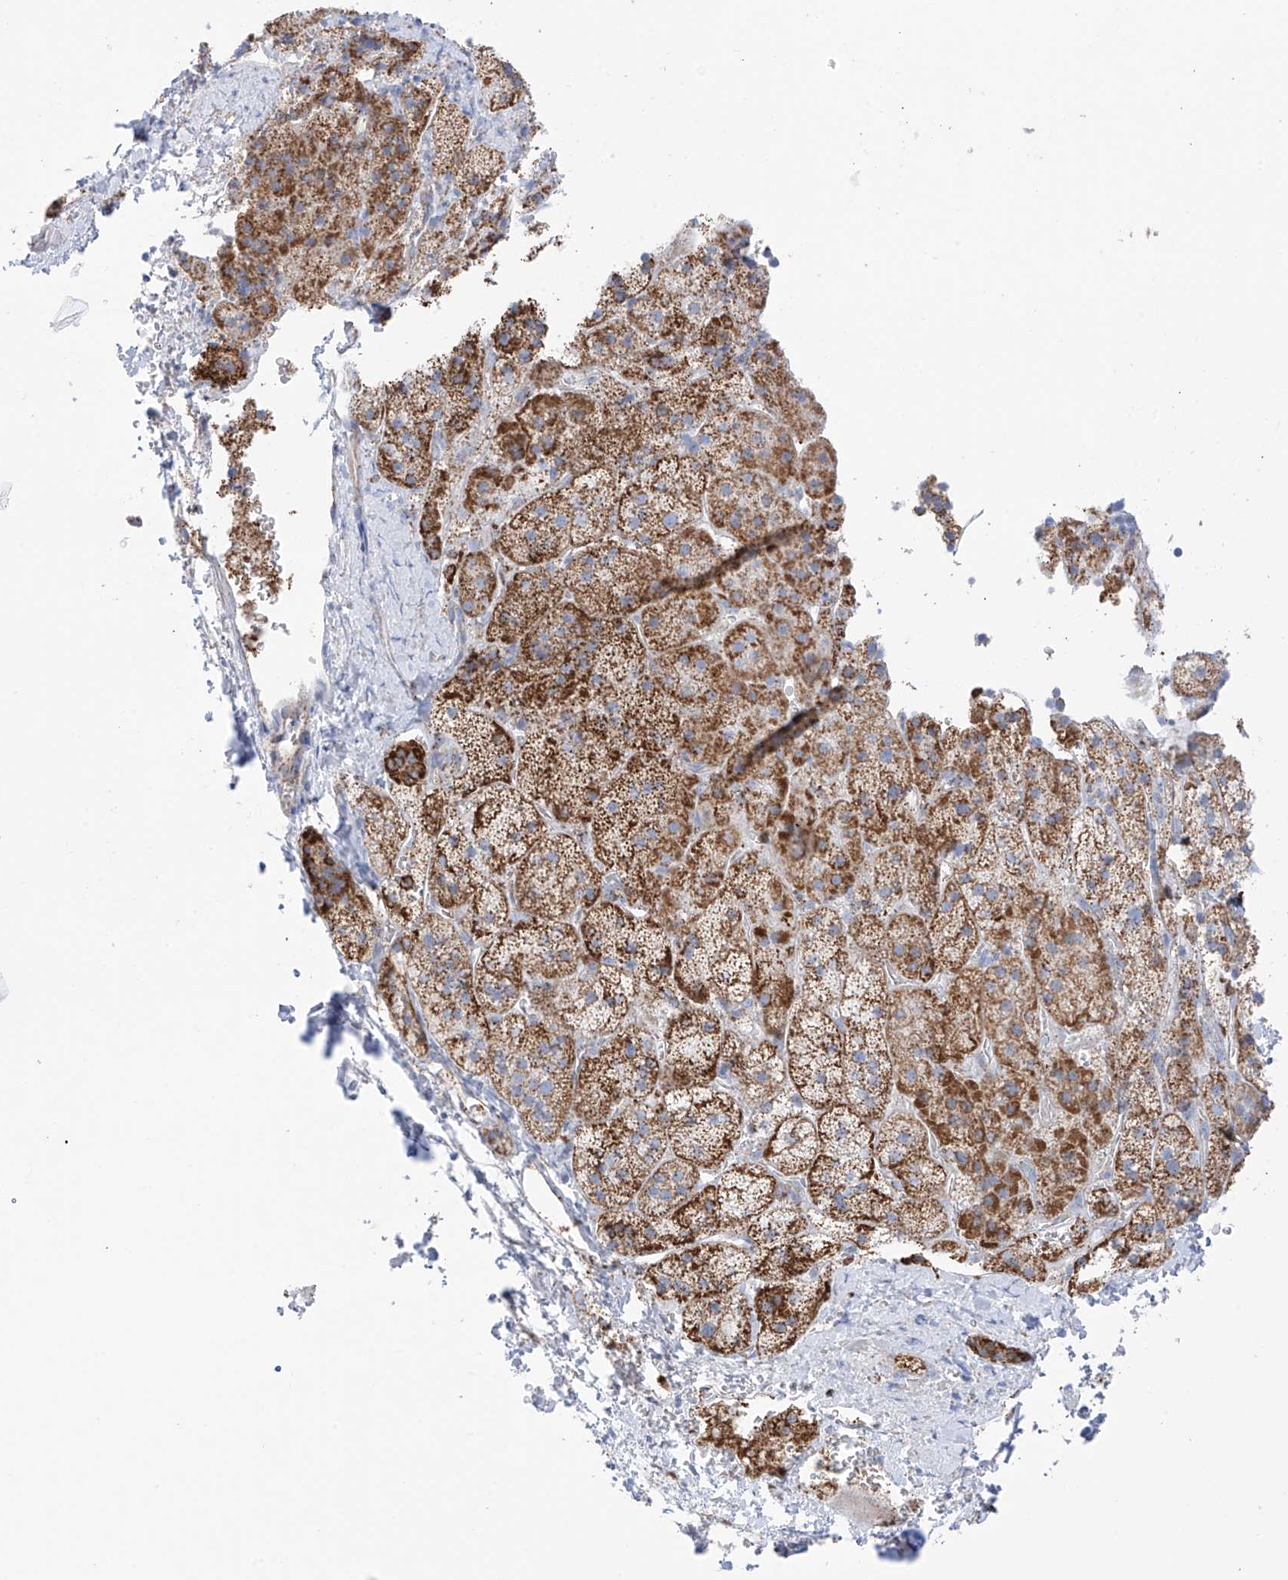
{"staining": {"intensity": "strong", "quantity": "25%-75%", "location": "cytoplasmic/membranous"}, "tissue": "adrenal gland", "cell_type": "Glandular cells", "image_type": "normal", "snomed": [{"axis": "morphology", "description": "Normal tissue, NOS"}, {"axis": "topography", "description": "Adrenal gland"}], "caption": "Strong cytoplasmic/membranous protein expression is appreciated in about 25%-75% of glandular cells in adrenal gland. The protein is shown in brown color, while the nuclei are stained blue.", "gene": "XKR3", "patient": {"sex": "female", "age": 44}}